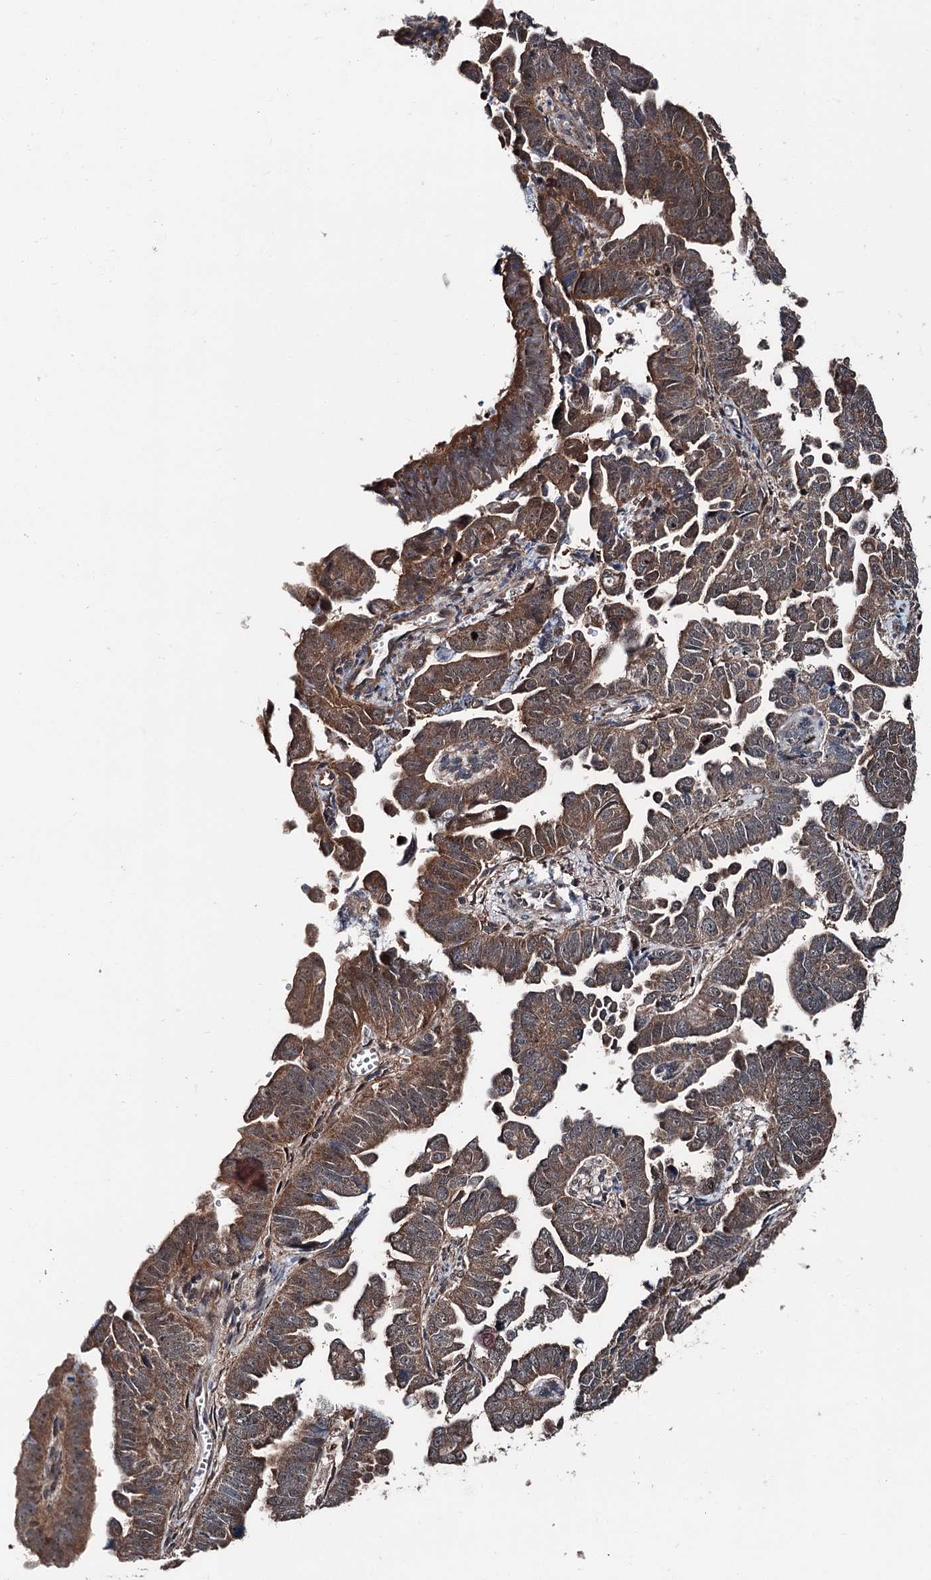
{"staining": {"intensity": "moderate", "quantity": ">75%", "location": "cytoplasmic/membranous"}, "tissue": "endometrial cancer", "cell_type": "Tumor cells", "image_type": "cancer", "snomed": [{"axis": "morphology", "description": "Adenocarcinoma, NOS"}, {"axis": "topography", "description": "Endometrium"}], "caption": "Human endometrial cancer (adenocarcinoma) stained with a brown dye demonstrates moderate cytoplasmic/membranous positive staining in approximately >75% of tumor cells.", "gene": "PSMD13", "patient": {"sex": "female", "age": 75}}